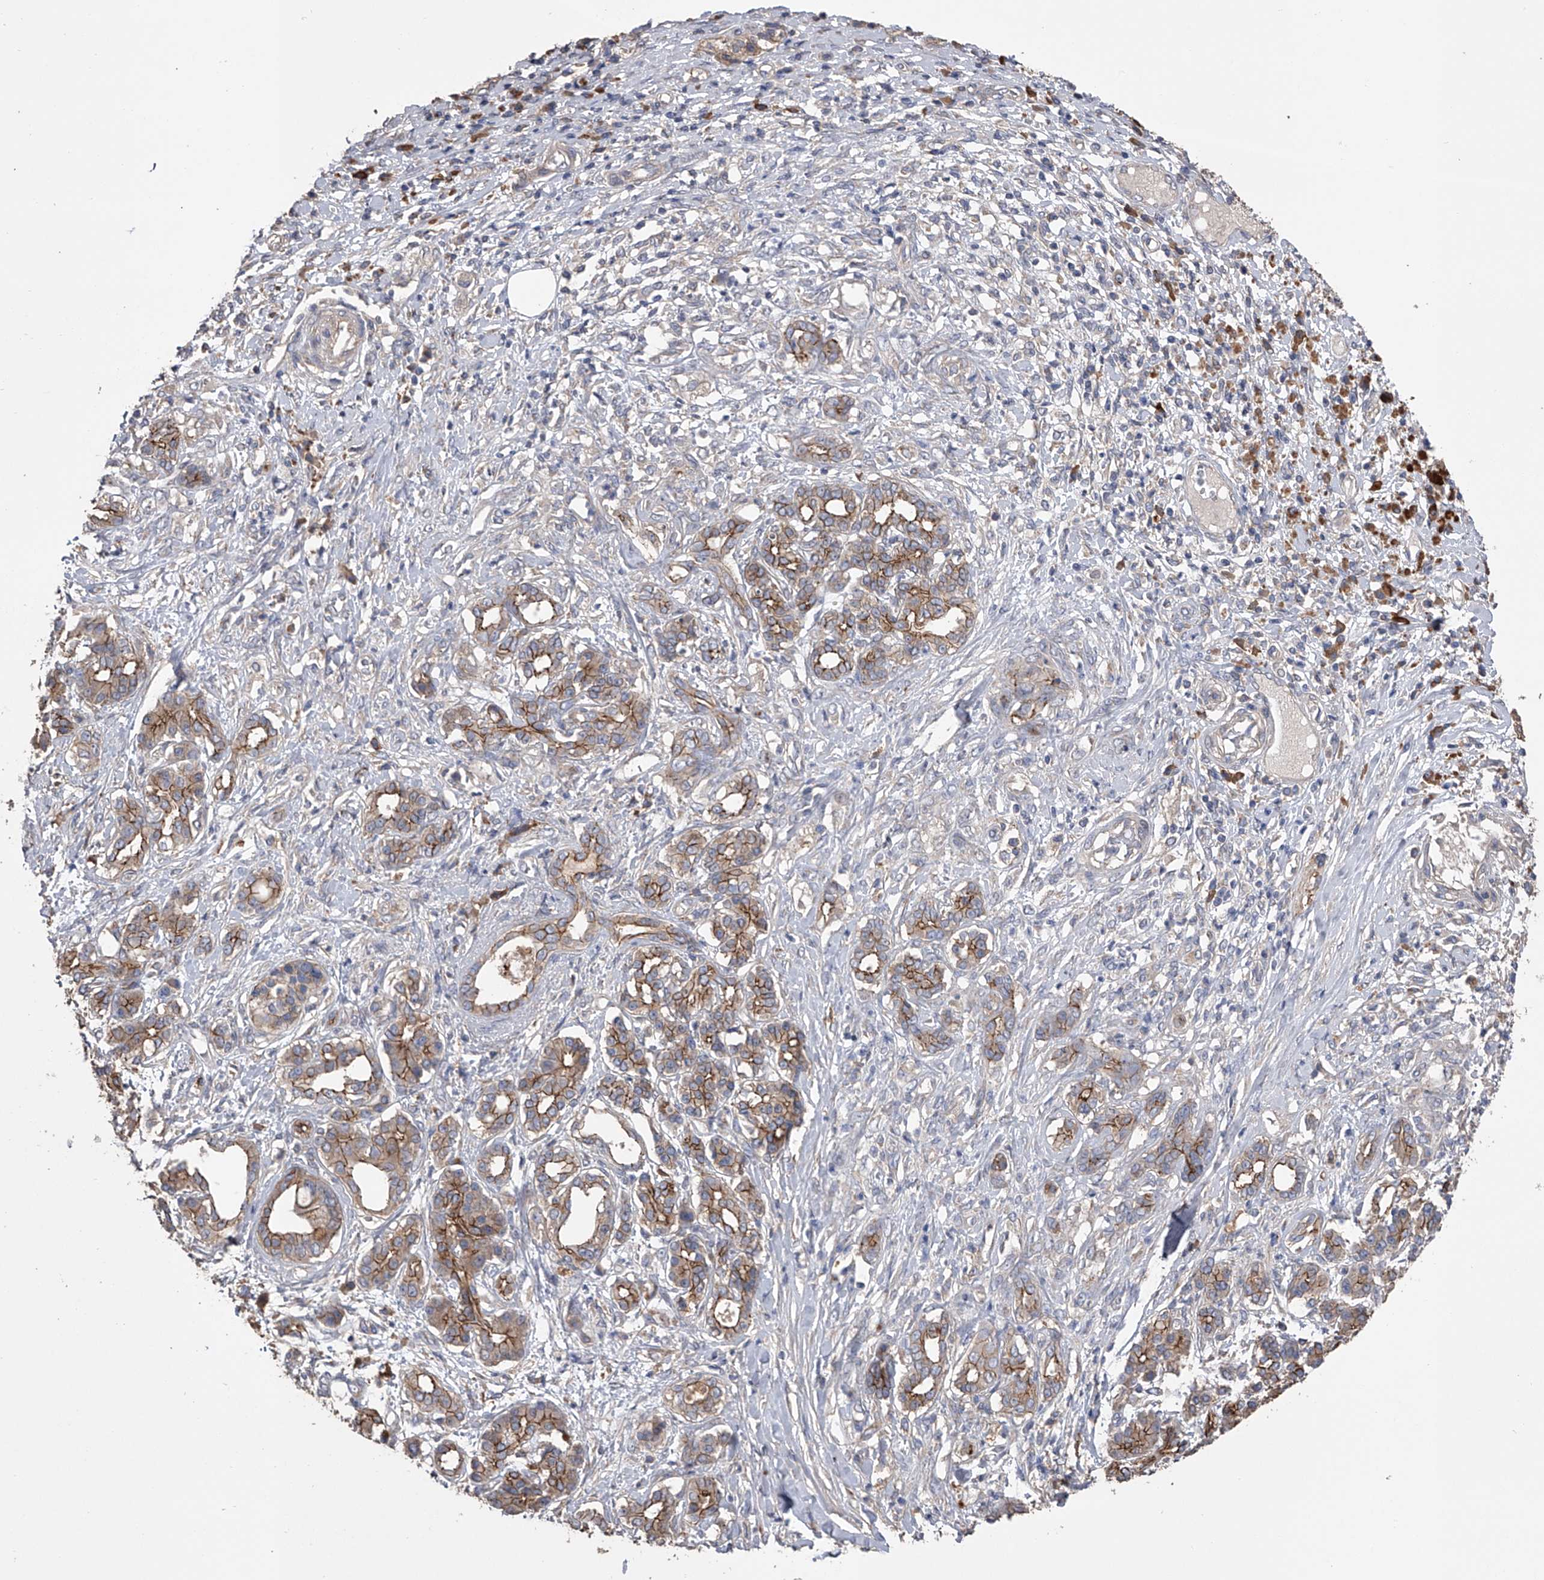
{"staining": {"intensity": "moderate", "quantity": ">75%", "location": "cytoplasmic/membranous"}, "tissue": "pancreatic cancer", "cell_type": "Tumor cells", "image_type": "cancer", "snomed": [{"axis": "morphology", "description": "Adenocarcinoma, NOS"}, {"axis": "topography", "description": "Pancreas"}], "caption": "Immunohistochemical staining of human adenocarcinoma (pancreatic) displays medium levels of moderate cytoplasmic/membranous protein staining in approximately >75% of tumor cells.", "gene": "ZNF343", "patient": {"sex": "female", "age": 56}}